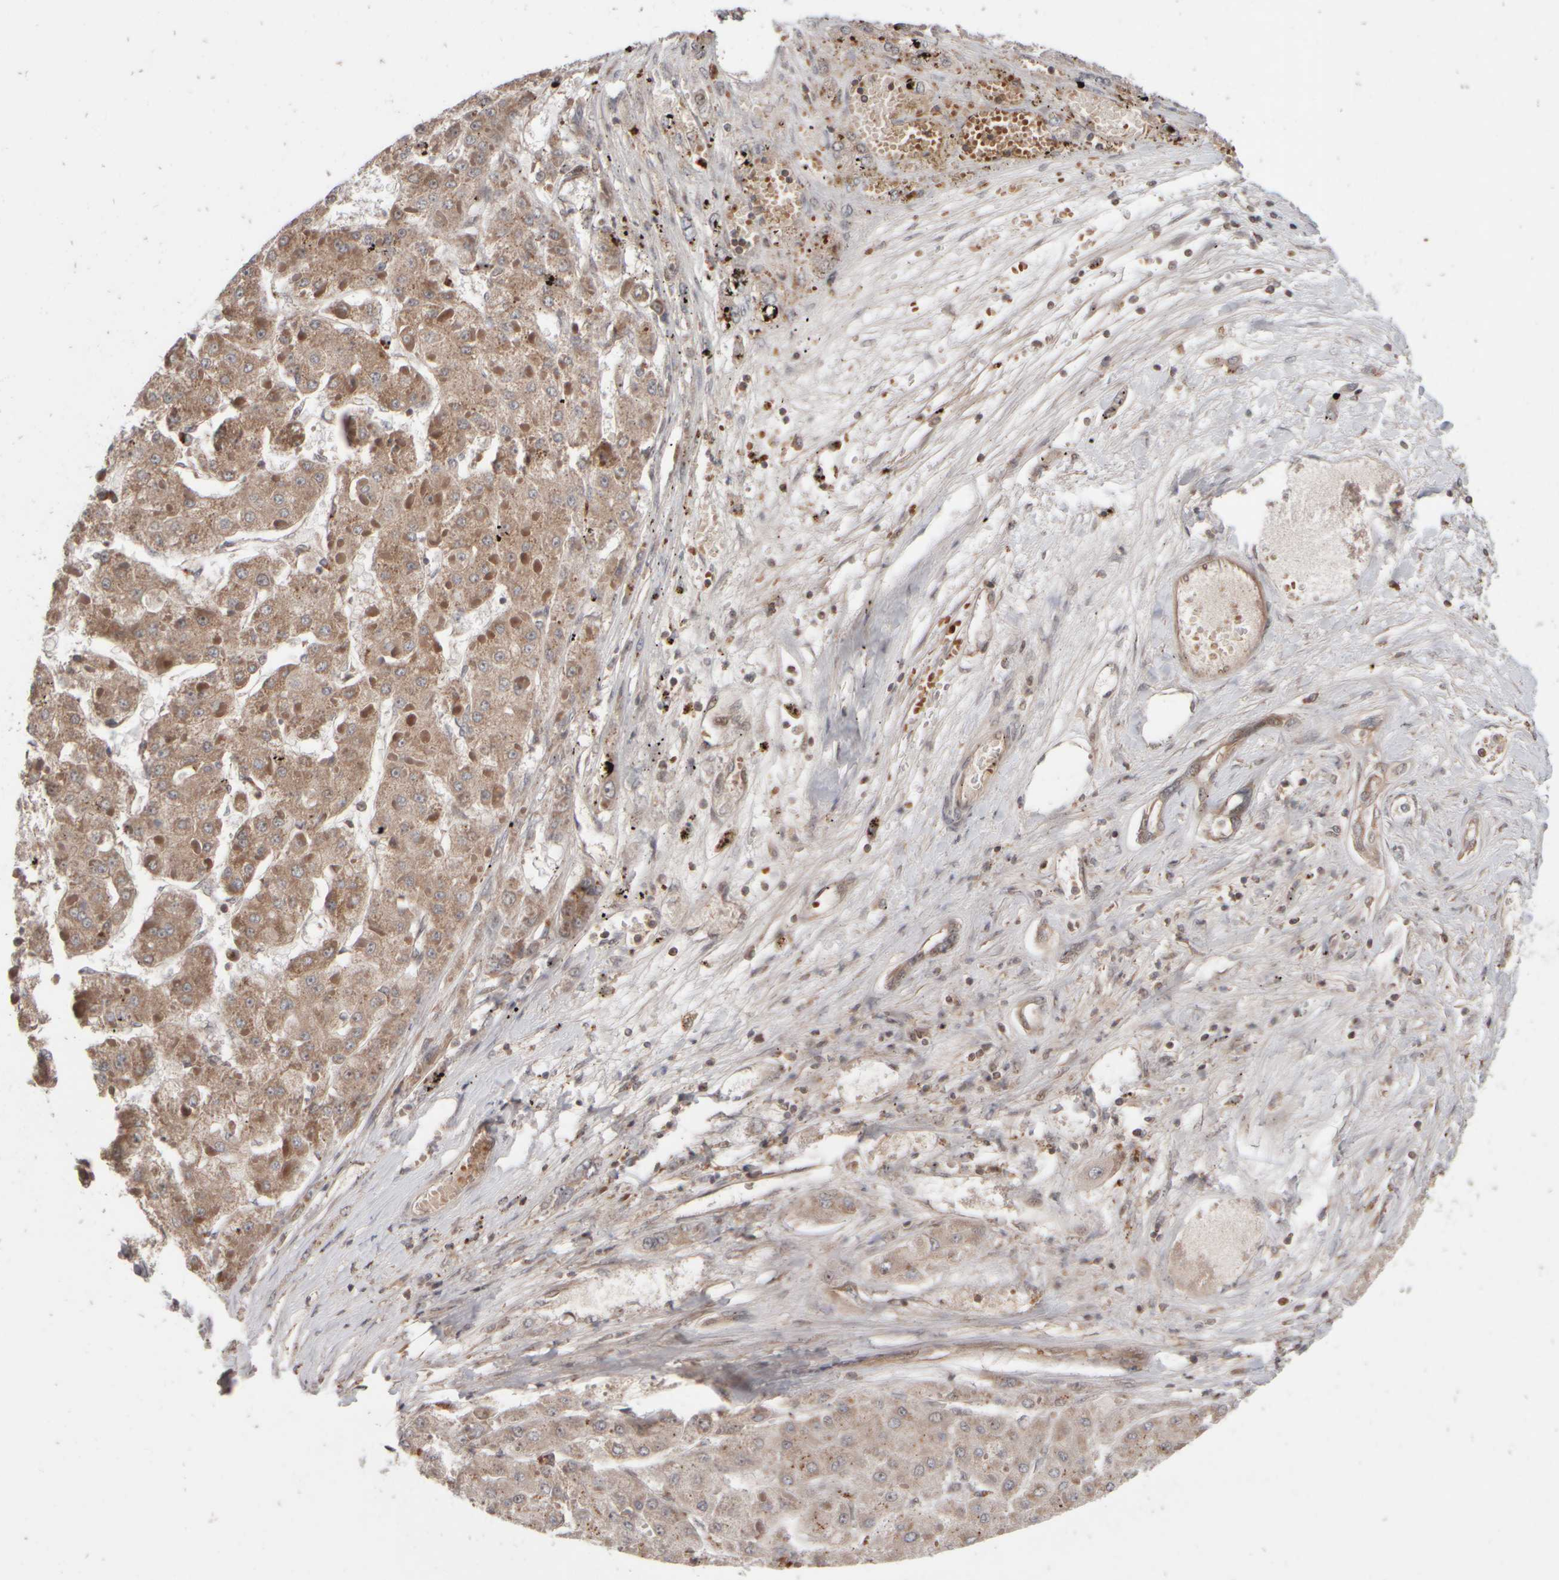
{"staining": {"intensity": "moderate", "quantity": "<25%", "location": "cytoplasmic/membranous"}, "tissue": "liver cancer", "cell_type": "Tumor cells", "image_type": "cancer", "snomed": [{"axis": "morphology", "description": "Carcinoma, Hepatocellular, NOS"}, {"axis": "topography", "description": "Liver"}], "caption": "Tumor cells reveal low levels of moderate cytoplasmic/membranous staining in about <25% of cells in human liver cancer.", "gene": "ABHD11", "patient": {"sex": "female", "age": 73}}